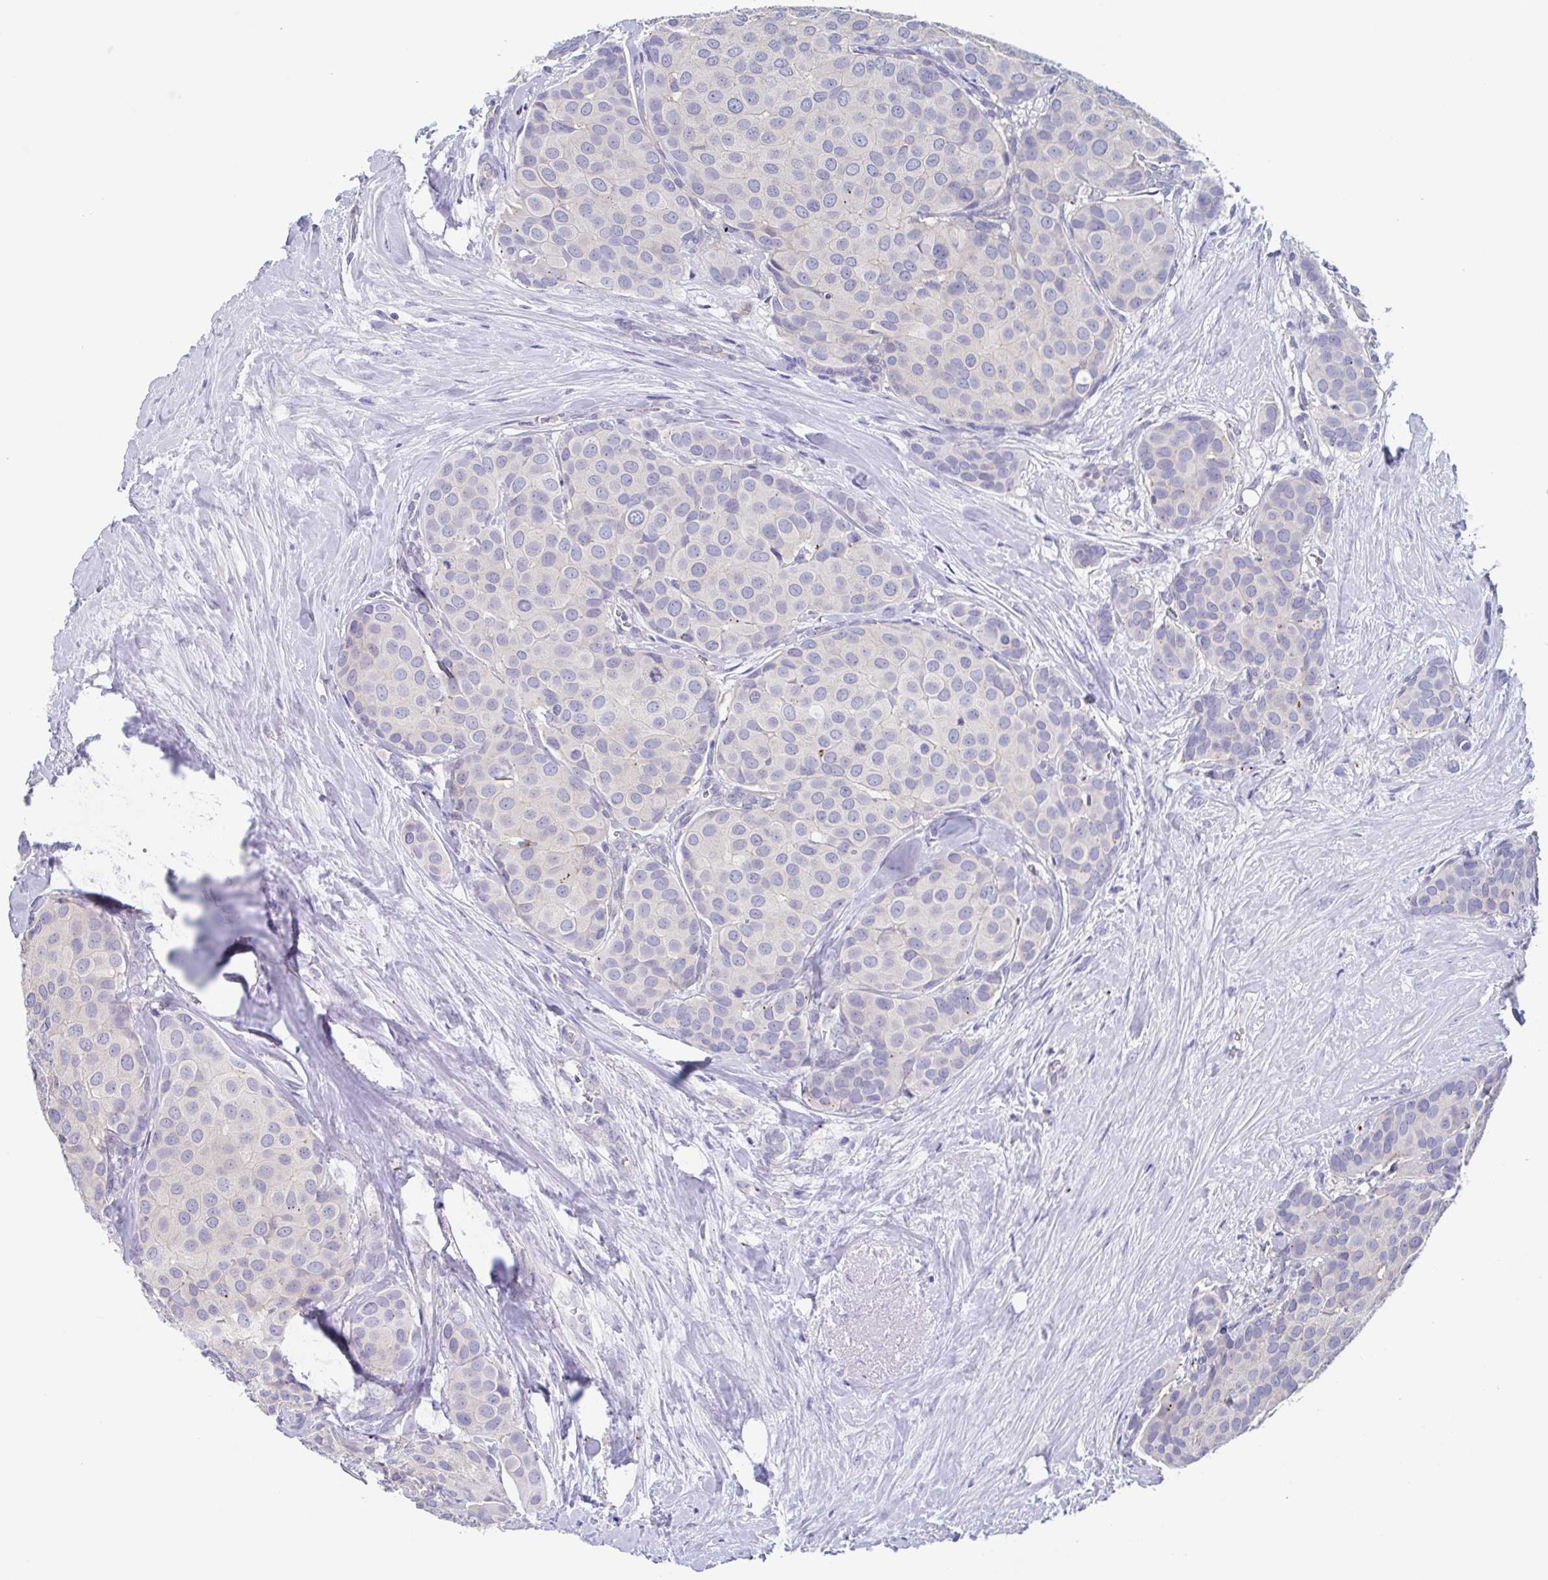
{"staining": {"intensity": "negative", "quantity": "none", "location": "none"}, "tissue": "breast cancer", "cell_type": "Tumor cells", "image_type": "cancer", "snomed": [{"axis": "morphology", "description": "Duct carcinoma"}, {"axis": "topography", "description": "Breast"}], "caption": "A high-resolution histopathology image shows immunohistochemistry staining of infiltrating ductal carcinoma (breast), which demonstrates no significant staining in tumor cells.", "gene": "CHMP5", "patient": {"sex": "female", "age": 70}}